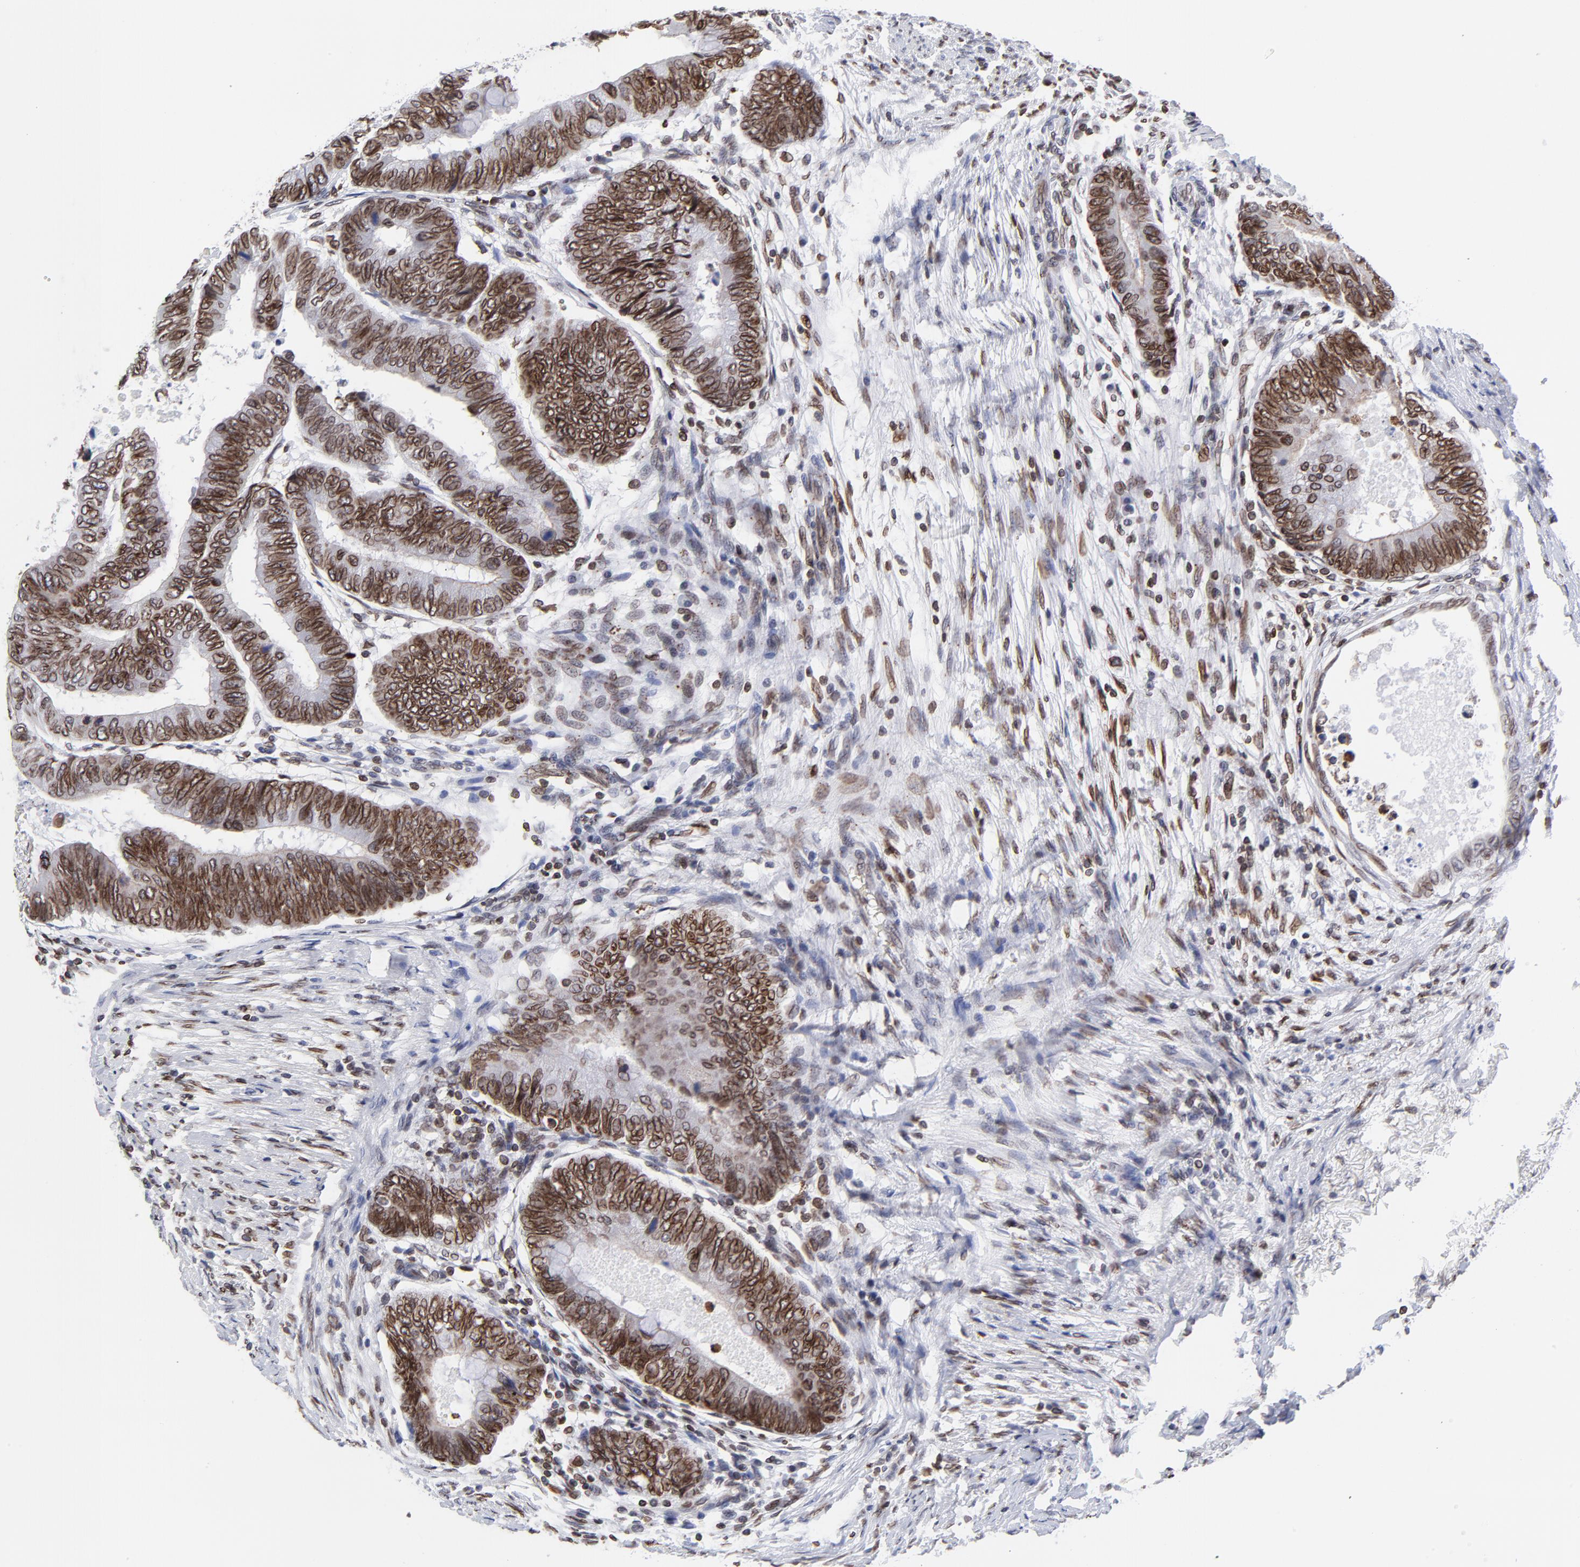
{"staining": {"intensity": "strong", "quantity": ">75%", "location": "cytoplasmic/membranous,nuclear"}, "tissue": "colorectal cancer", "cell_type": "Tumor cells", "image_type": "cancer", "snomed": [{"axis": "morphology", "description": "Normal tissue, NOS"}, {"axis": "morphology", "description": "Adenocarcinoma, NOS"}, {"axis": "topography", "description": "Rectum"}, {"axis": "topography", "description": "Peripheral nerve tissue"}], "caption": "Colorectal cancer stained with a brown dye displays strong cytoplasmic/membranous and nuclear positive expression in about >75% of tumor cells.", "gene": "THAP7", "patient": {"sex": "male", "age": 92}}